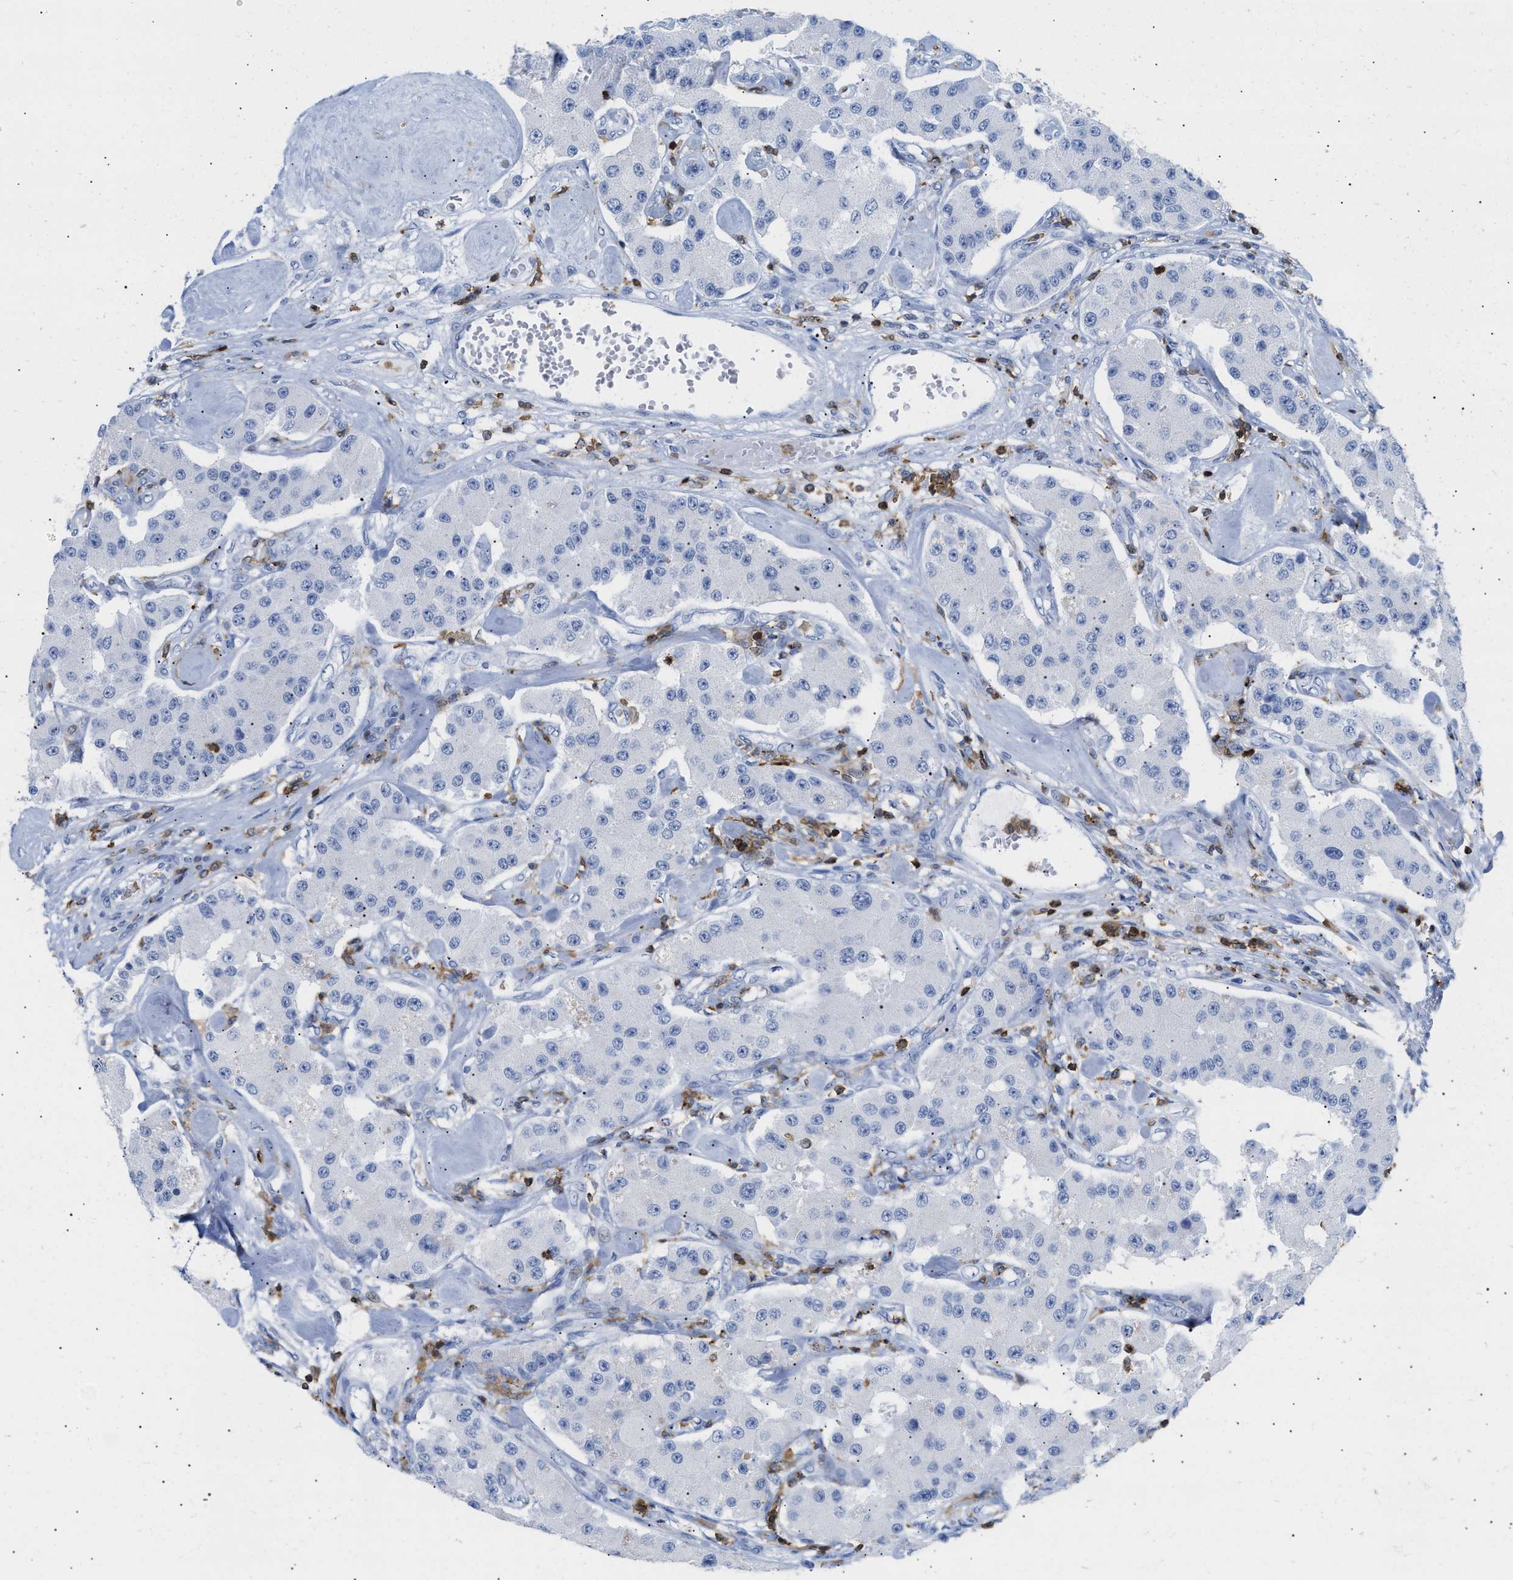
{"staining": {"intensity": "negative", "quantity": "none", "location": "none"}, "tissue": "carcinoid", "cell_type": "Tumor cells", "image_type": "cancer", "snomed": [{"axis": "morphology", "description": "Carcinoid, malignant, NOS"}, {"axis": "topography", "description": "Pancreas"}], "caption": "This is a image of immunohistochemistry staining of carcinoid, which shows no staining in tumor cells. (DAB (3,3'-diaminobenzidine) immunohistochemistry (IHC), high magnification).", "gene": "LCP1", "patient": {"sex": "male", "age": 41}}